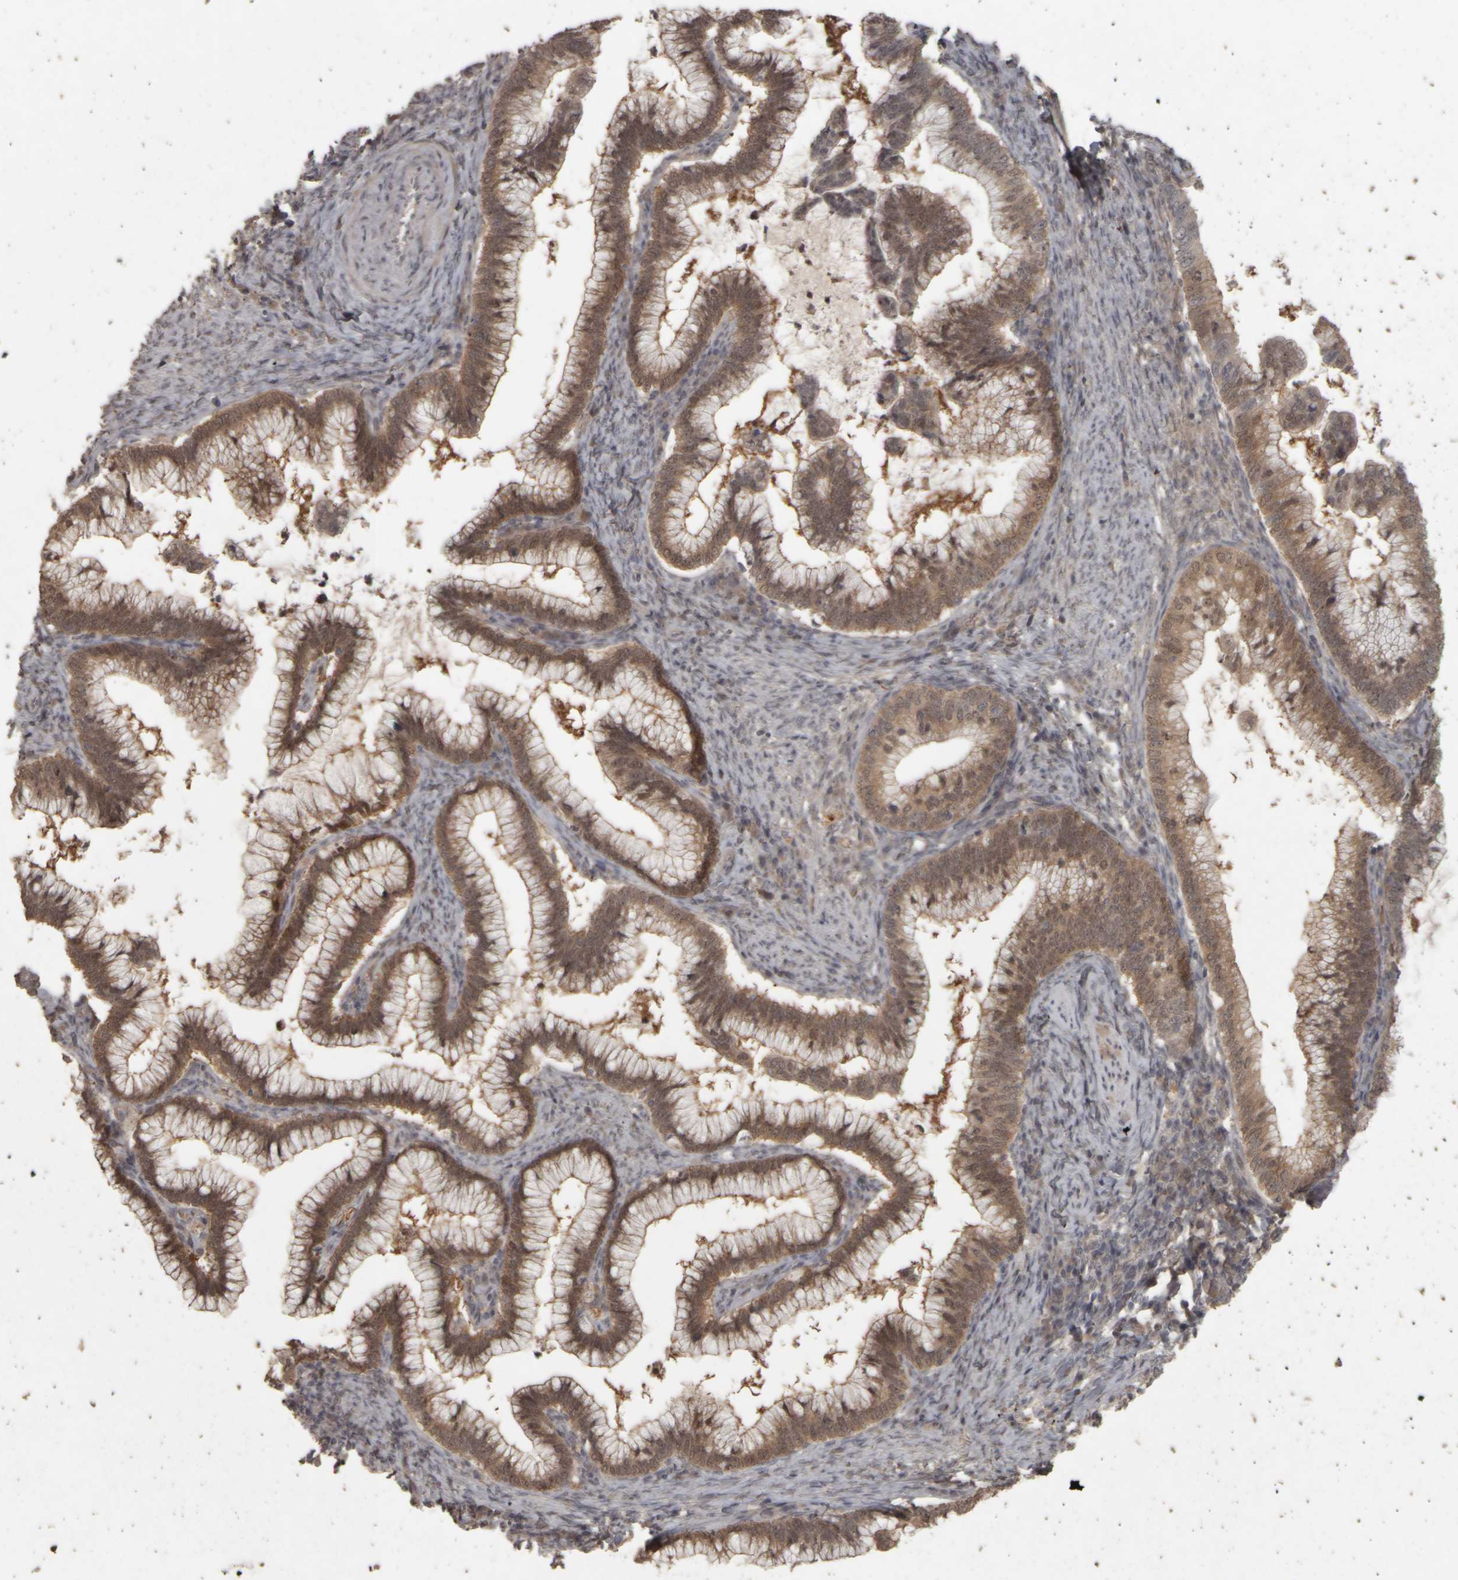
{"staining": {"intensity": "moderate", "quantity": ">75%", "location": "cytoplasmic/membranous"}, "tissue": "cervical cancer", "cell_type": "Tumor cells", "image_type": "cancer", "snomed": [{"axis": "morphology", "description": "Adenocarcinoma, NOS"}, {"axis": "topography", "description": "Cervix"}], "caption": "A brown stain labels moderate cytoplasmic/membranous expression of a protein in human cervical cancer tumor cells.", "gene": "ACO1", "patient": {"sex": "female", "age": 36}}